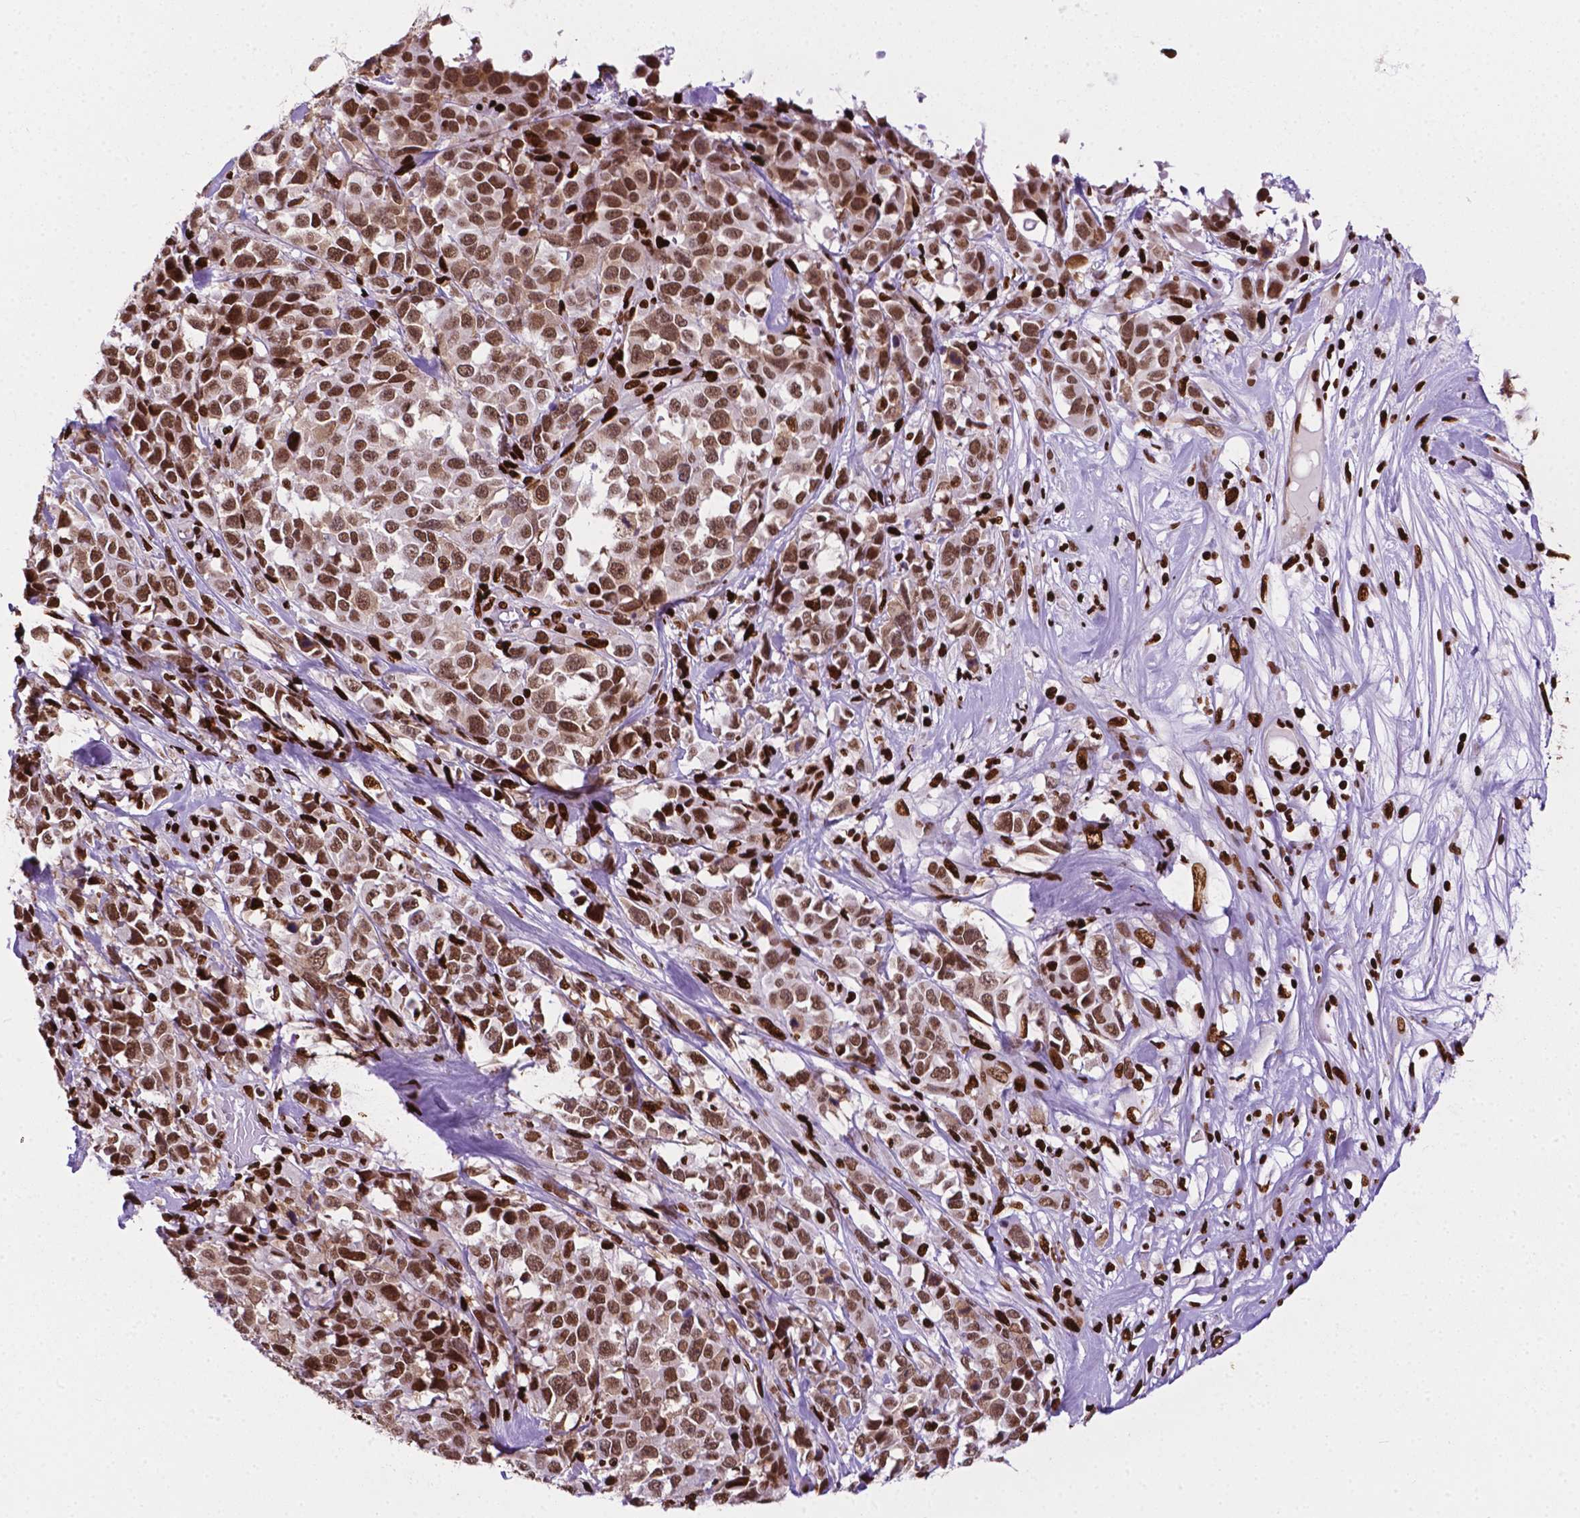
{"staining": {"intensity": "moderate", "quantity": ">75%", "location": "nuclear"}, "tissue": "melanoma", "cell_type": "Tumor cells", "image_type": "cancer", "snomed": [{"axis": "morphology", "description": "Malignant melanoma, Metastatic site"}, {"axis": "topography", "description": "Skin"}], "caption": "A brown stain shows moderate nuclear positivity of a protein in human melanoma tumor cells.", "gene": "SMIM5", "patient": {"sex": "male", "age": 84}}